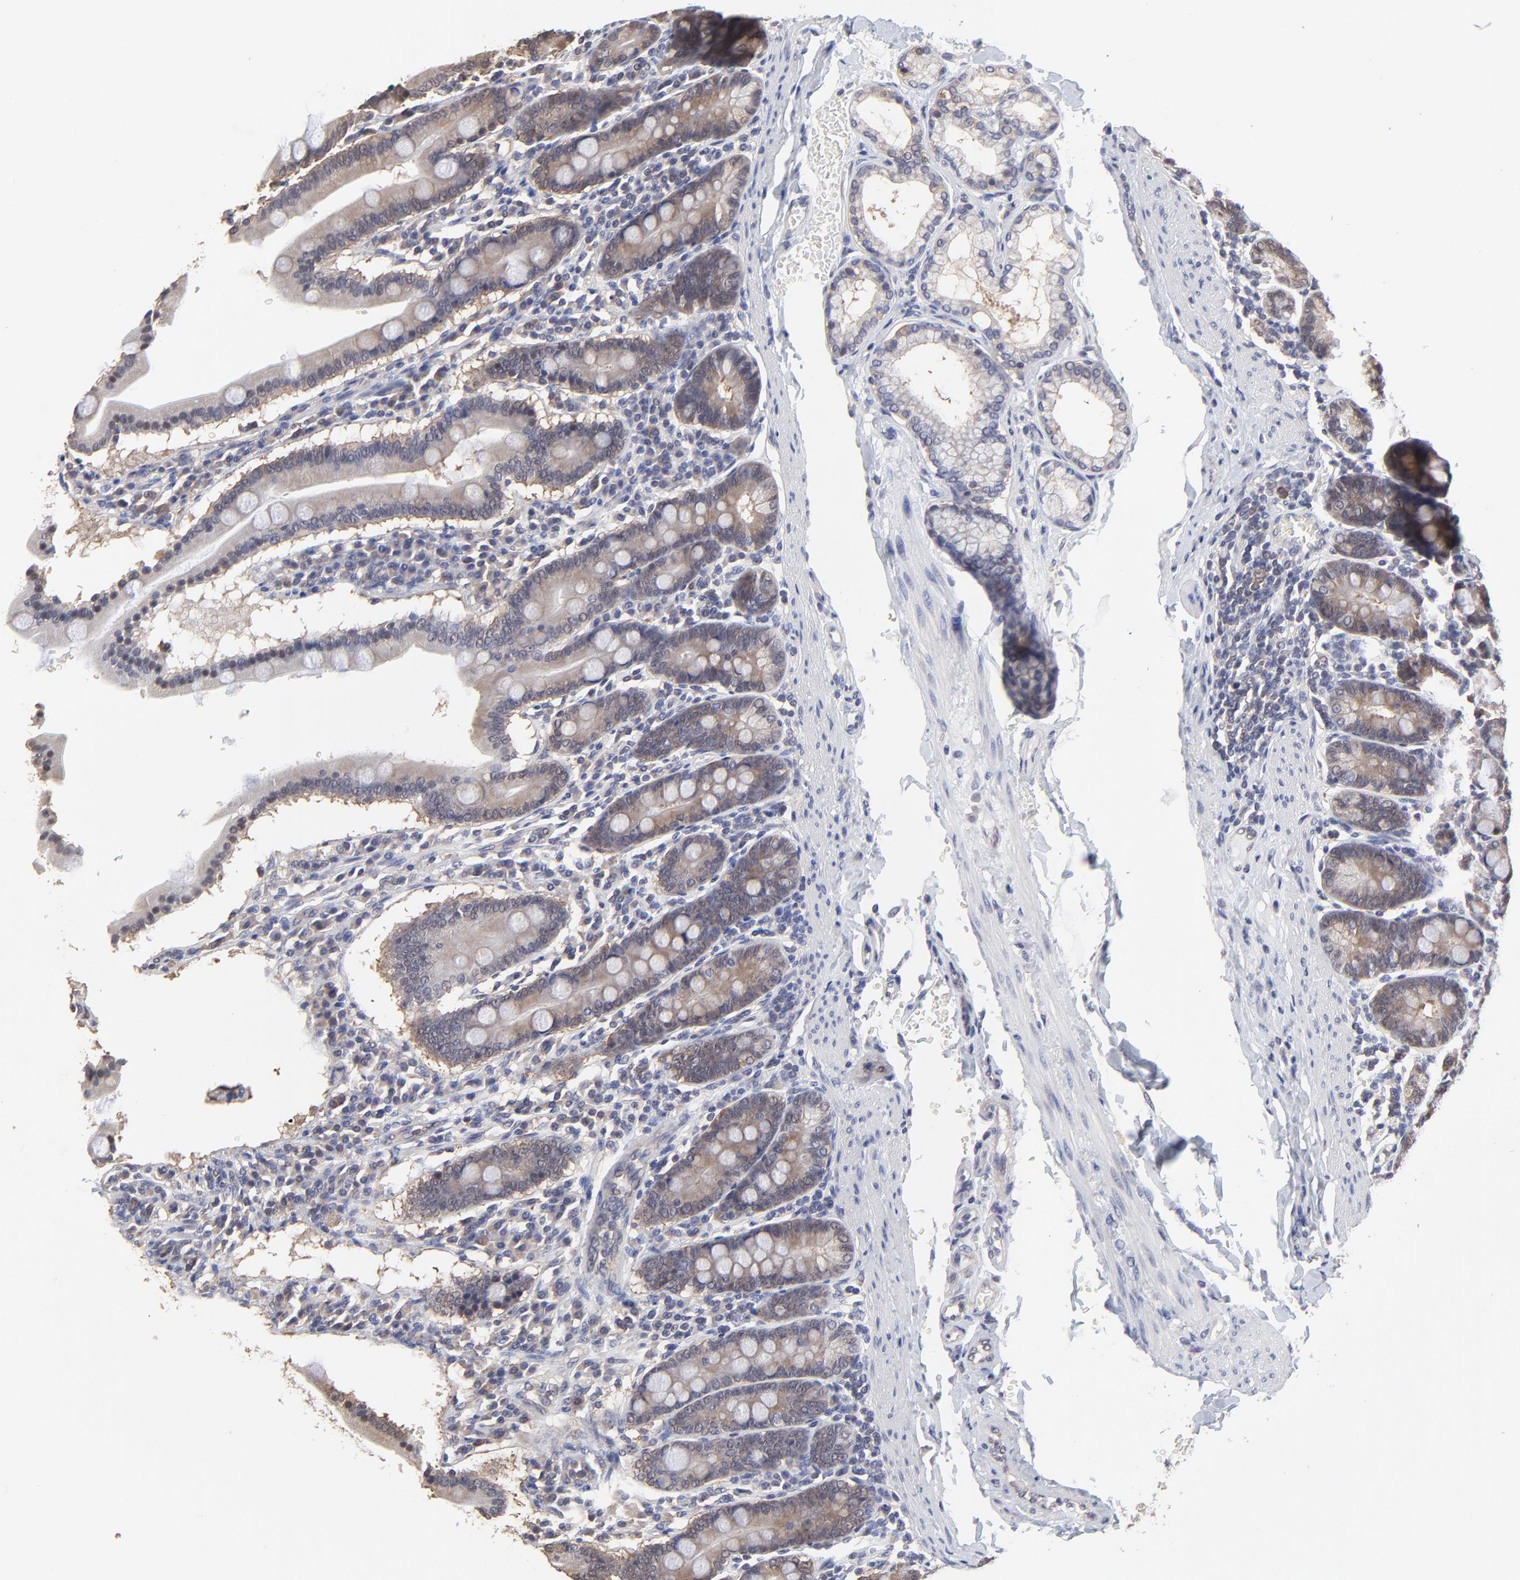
{"staining": {"intensity": "moderate", "quantity": ">75%", "location": "cytoplasmic/membranous"}, "tissue": "duodenum", "cell_type": "Glandular cells", "image_type": "normal", "snomed": [{"axis": "morphology", "description": "Normal tissue, NOS"}, {"axis": "topography", "description": "Duodenum"}], "caption": "A histopathology image showing moderate cytoplasmic/membranous positivity in approximately >75% of glandular cells in unremarkable duodenum, as visualized by brown immunohistochemical staining.", "gene": "CCT2", "patient": {"sex": "male", "age": 50}}